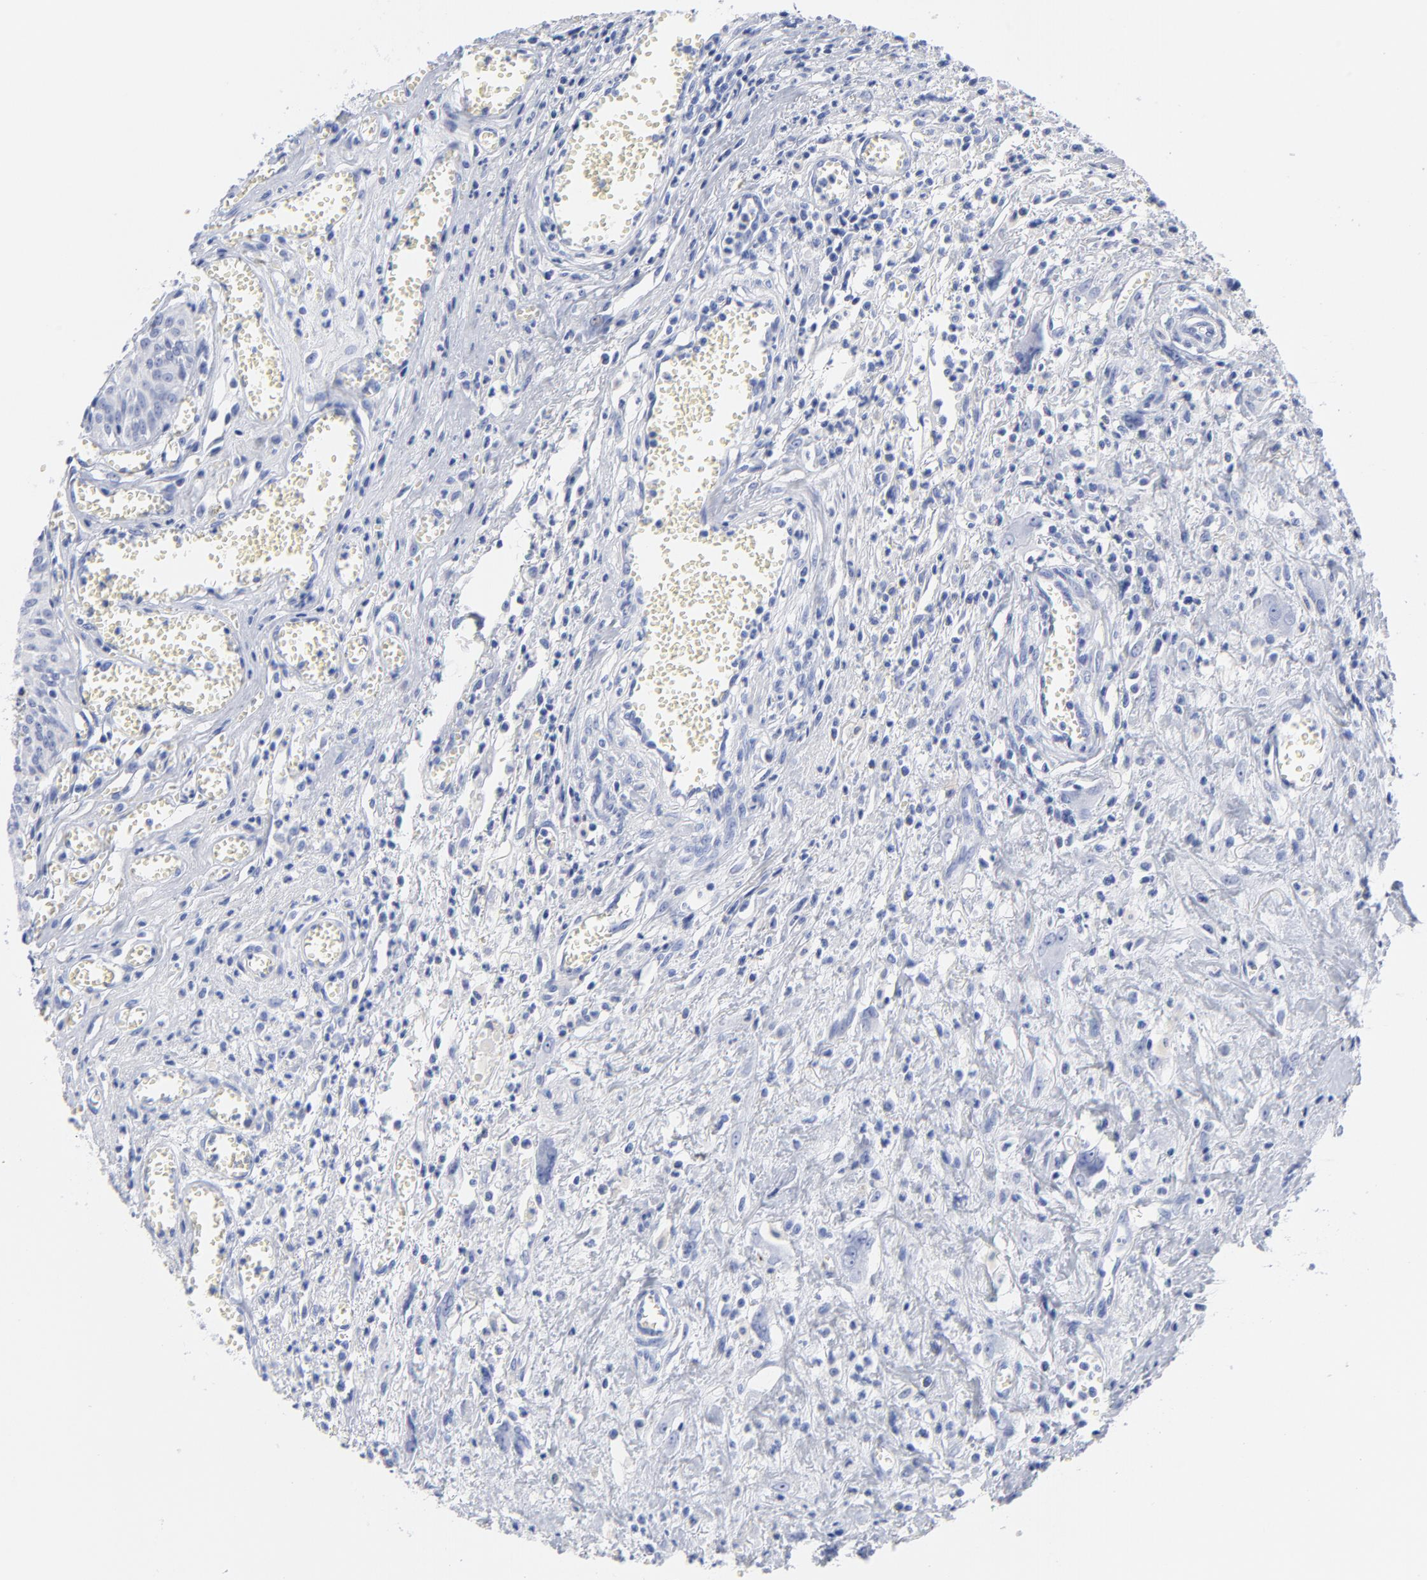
{"staining": {"intensity": "negative", "quantity": "none", "location": "none"}, "tissue": "urothelial cancer", "cell_type": "Tumor cells", "image_type": "cancer", "snomed": [{"axis": "morphology", "description": "Urothelial carcinoma, High grade"}, {"axis": "topography", "description": "Urinary bladder"}], "caption": "Immunohistochemical staining of human urothelial cancer demonstrates no significant expression in tumor cells.", "gene": "ACY1", "patient": {"sex": "male", "age": 66}}